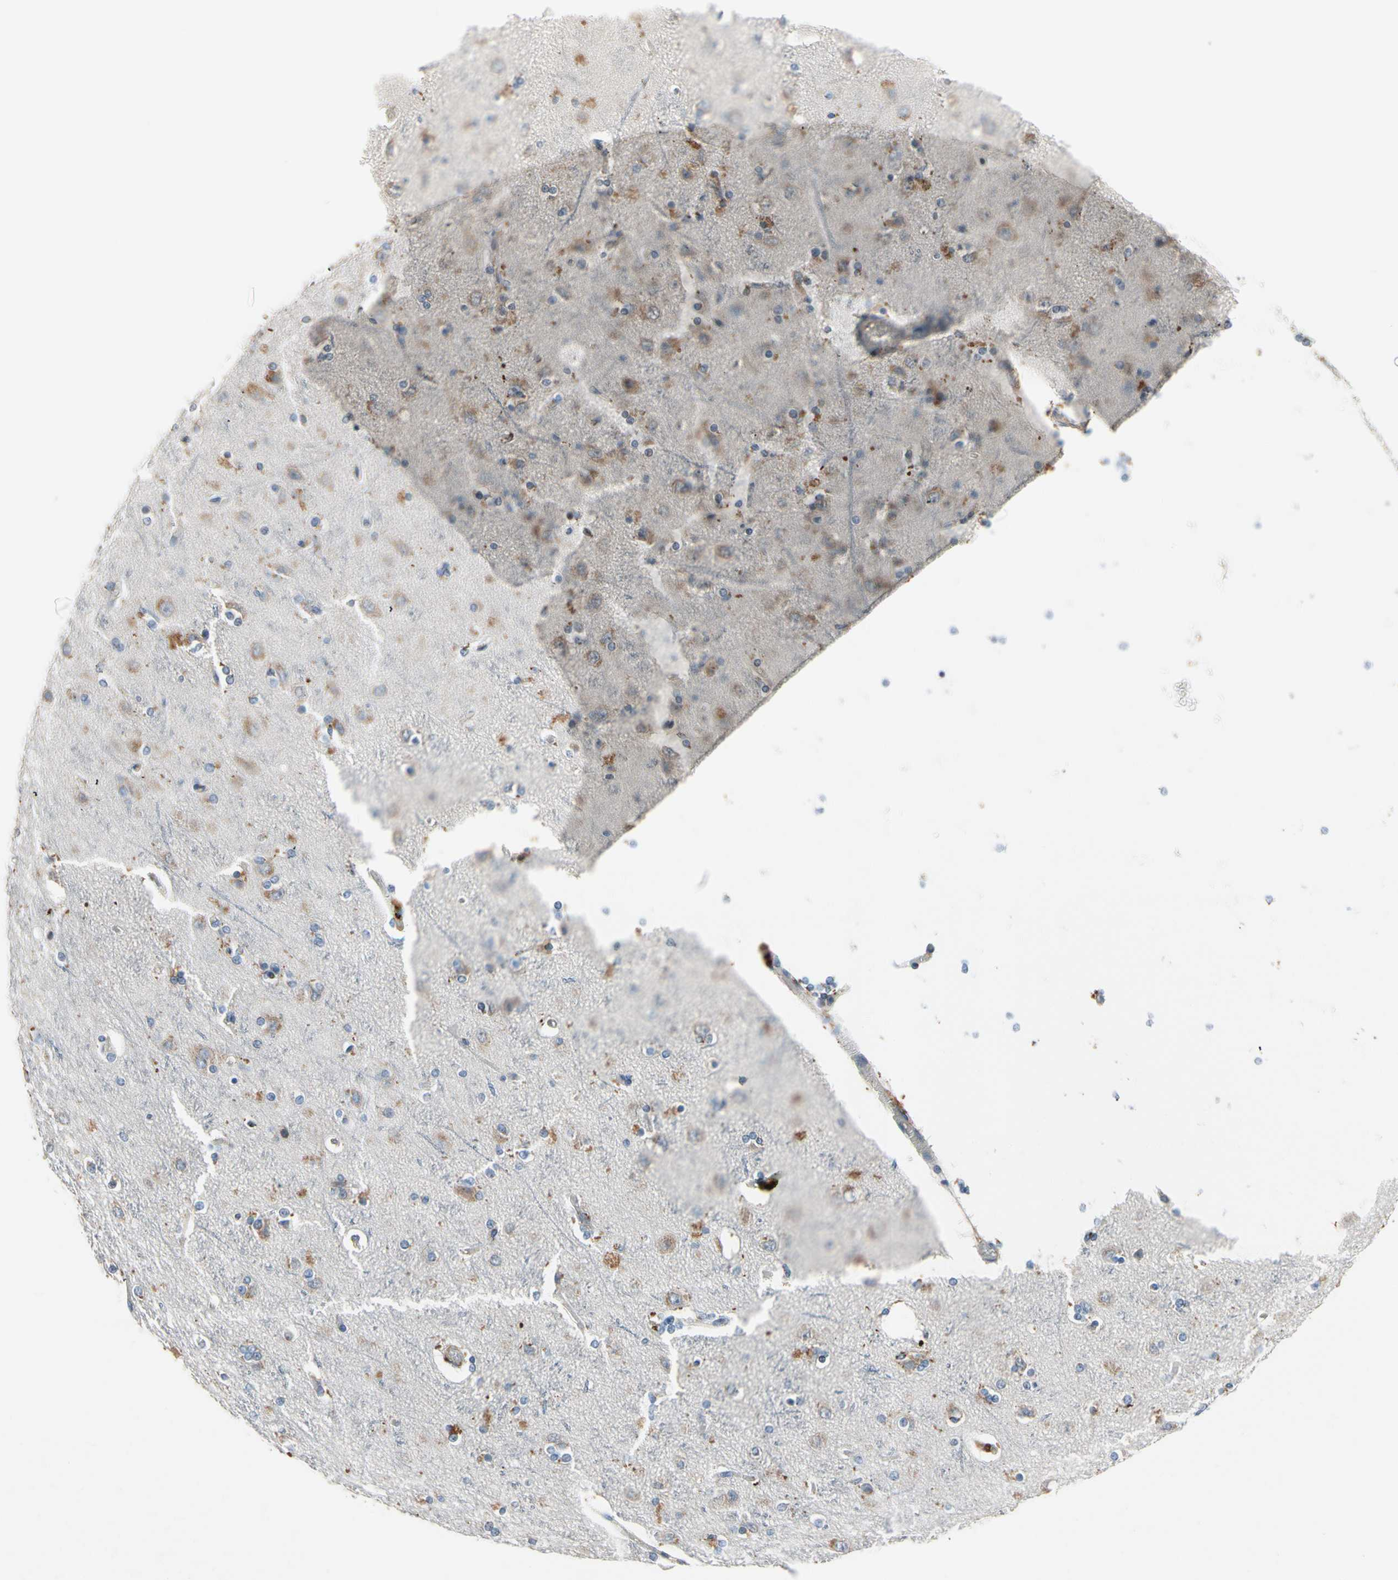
{"staining": {"intensity": "negative", "quantity": "none", "location": "none"}, "tissue": "cerebral cortex", "cell_type": "Endothelial cells", "image_type": "normal", "snomed": [{"axis": "morphology", "description": "Normal tissue, NOS"}, {"axis": "topography", "description": "Cerebral cortex"}], "caption": "This image is of benign cerebral cortex stained with immunohistochemistry (IHC) to label a protein in brown with the nuclei are counter-stained blue. There is no positivity in endothelial cells. Nuclei are stained in blue.", "gene": "ZKSCAN3", "patient": {"sex": "female", "age": 54}}